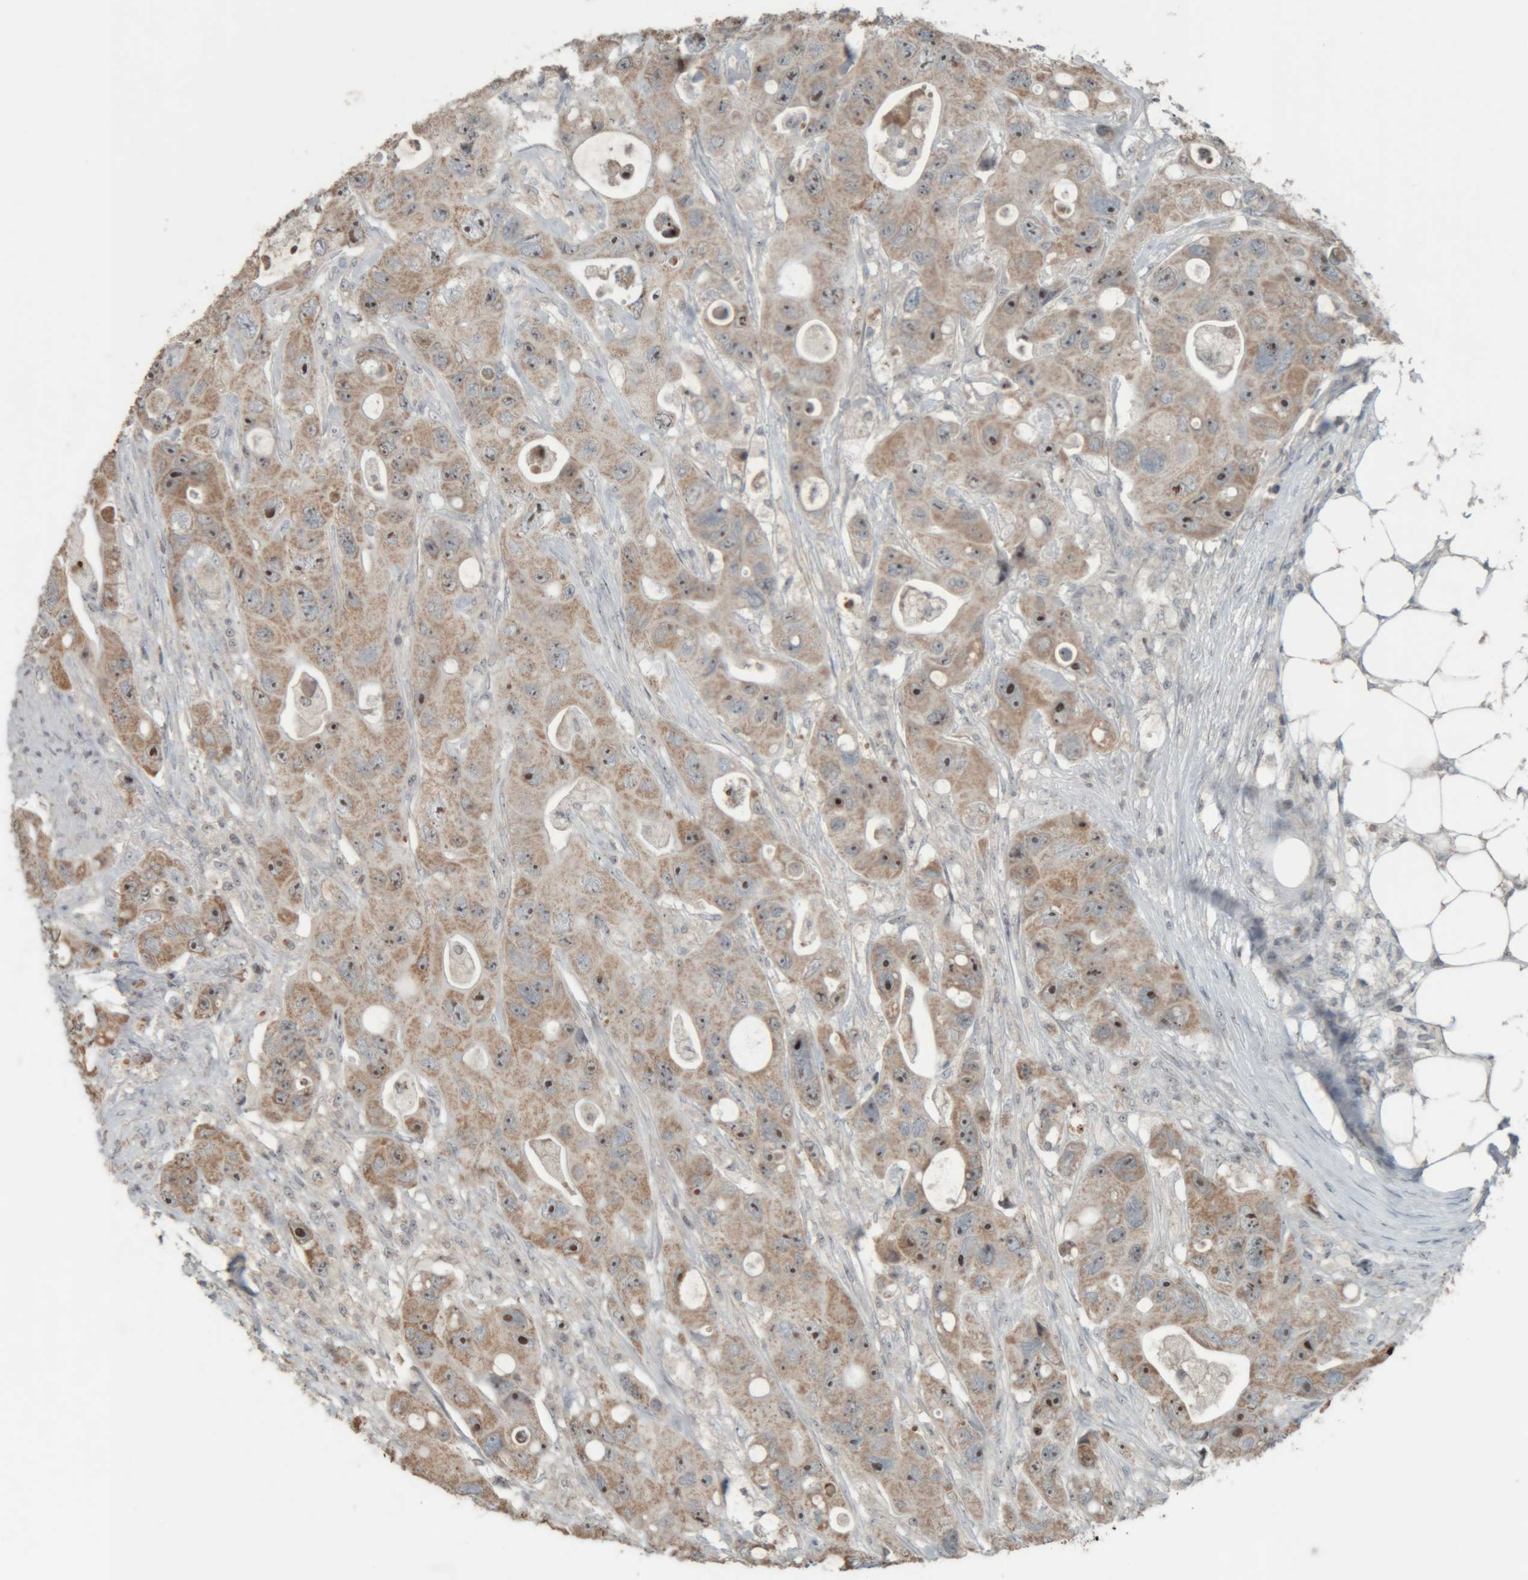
{"staining": {"intensity": "moderate", "quantity": ">75%", "location": "cytoplasmic/membranous,nuclear"}, "tissue": "colorectal cancer", "cell_type": "Tumor cells", "image_type": "cancer", "snomed": [{"axis": "morphology", "description": "Adenocarcinoma, NOS"}, {"axis": "topography", "description": "Colon"}], "caption": "Tumor cells display medium levels of moderate cytoplasmic/membranous and nuclear expression in approximately >75% of cells in human colorectal adenocarcinoma. The staining was performed using DAB to visualize the protein expression in brown, while the nuclei were stained in blue with hematoxylin (Magnification: 20x).", "gene": "RPF1", "patient": {"sex": "female", "age": 46}}